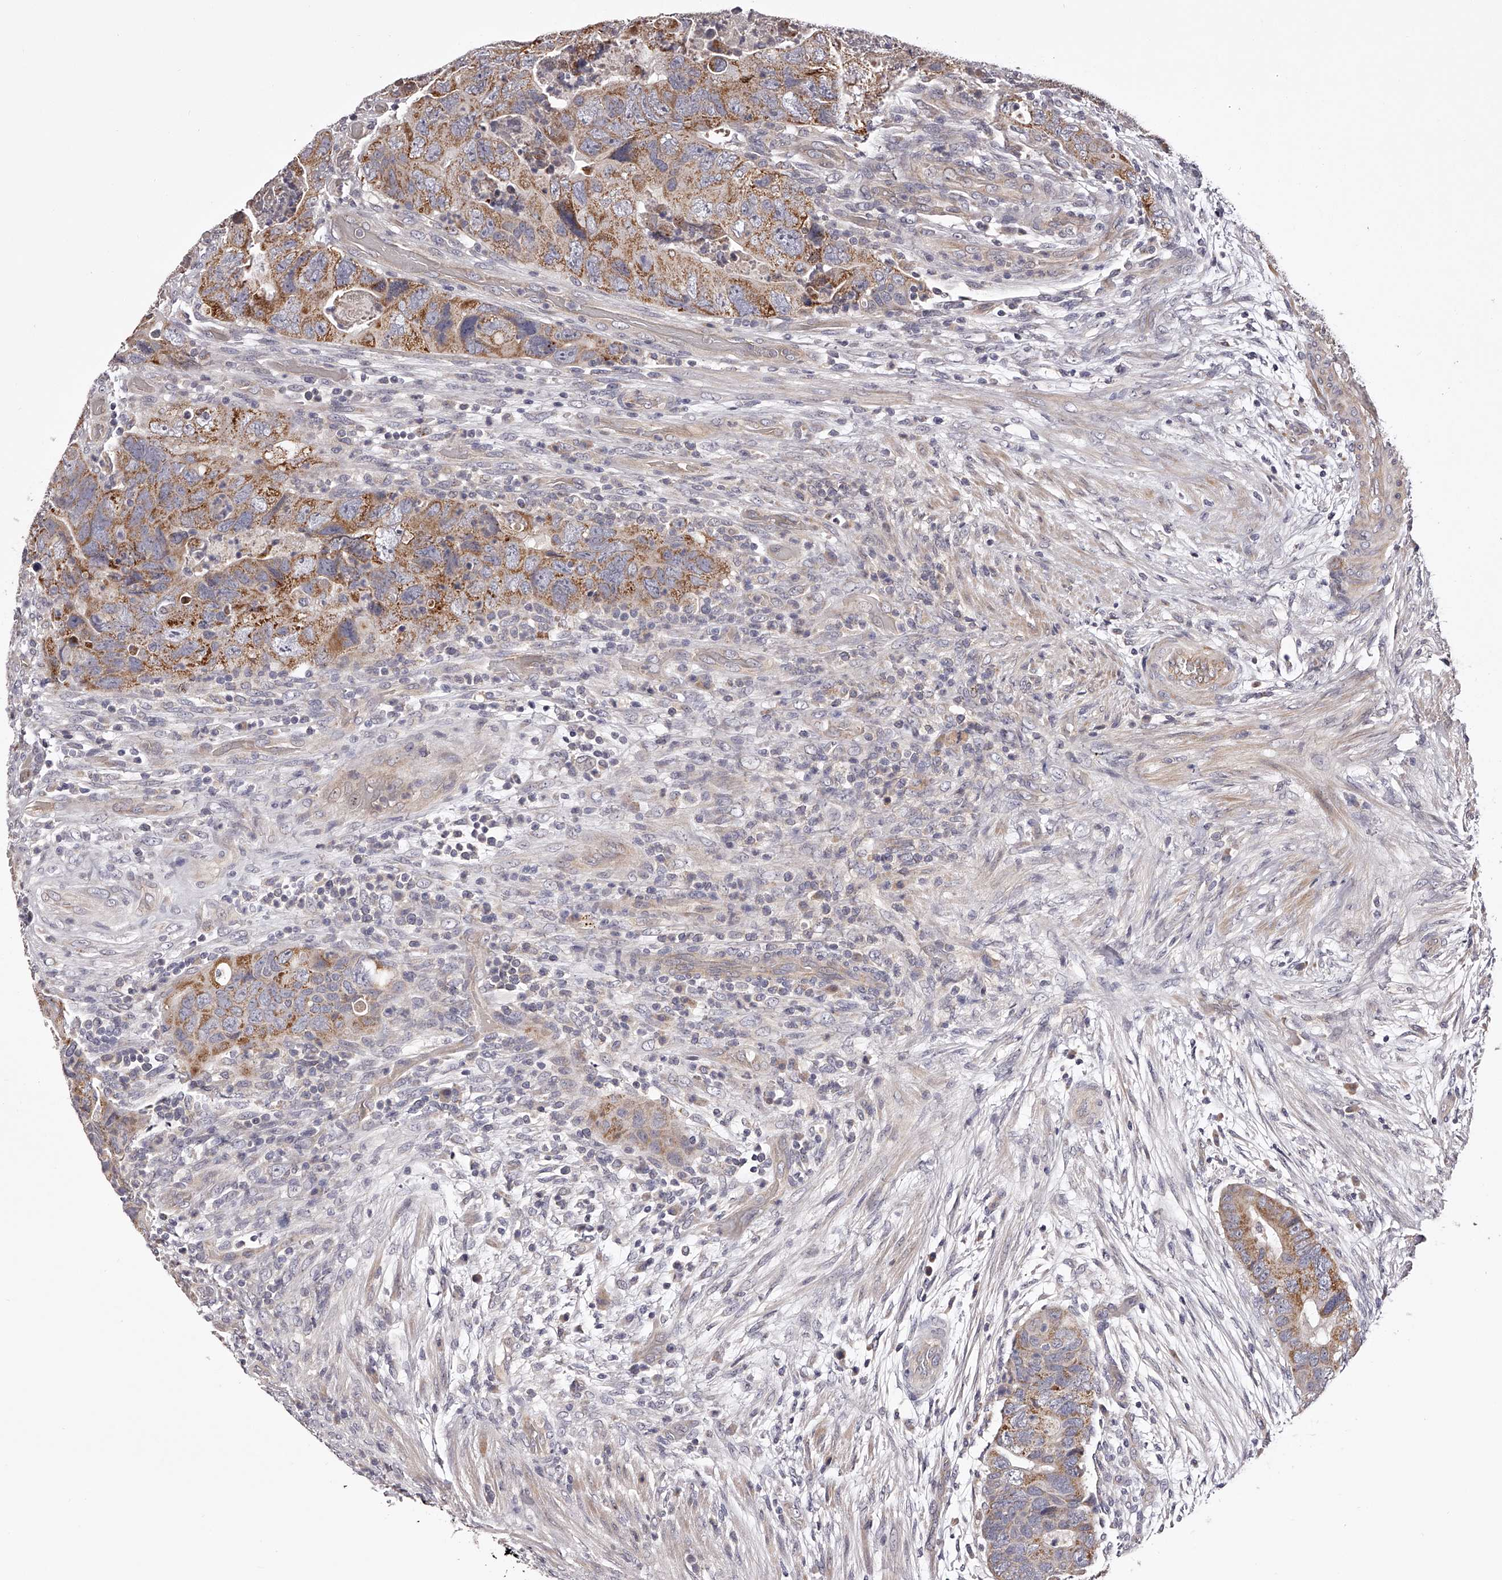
{"staining": {"intensity": "moderate", "quantity": ">75%", "location": "cytoplasmic/membranous"}, "tissue": "colorectal cancer", "cell_type": "Tumor cells", "image_type": "cancer", "snomed": [{"axis": "morphology", "description": "Adenocarcinoma, NOS"}, {"axis": "topography", "description": "Rectum"}], "caption": "Colorectal cancer stained with a protein marker displays moderate staining in tumor cells.", "gene": "ODF2L", "patient": {"sex": "male", "age": 63}}